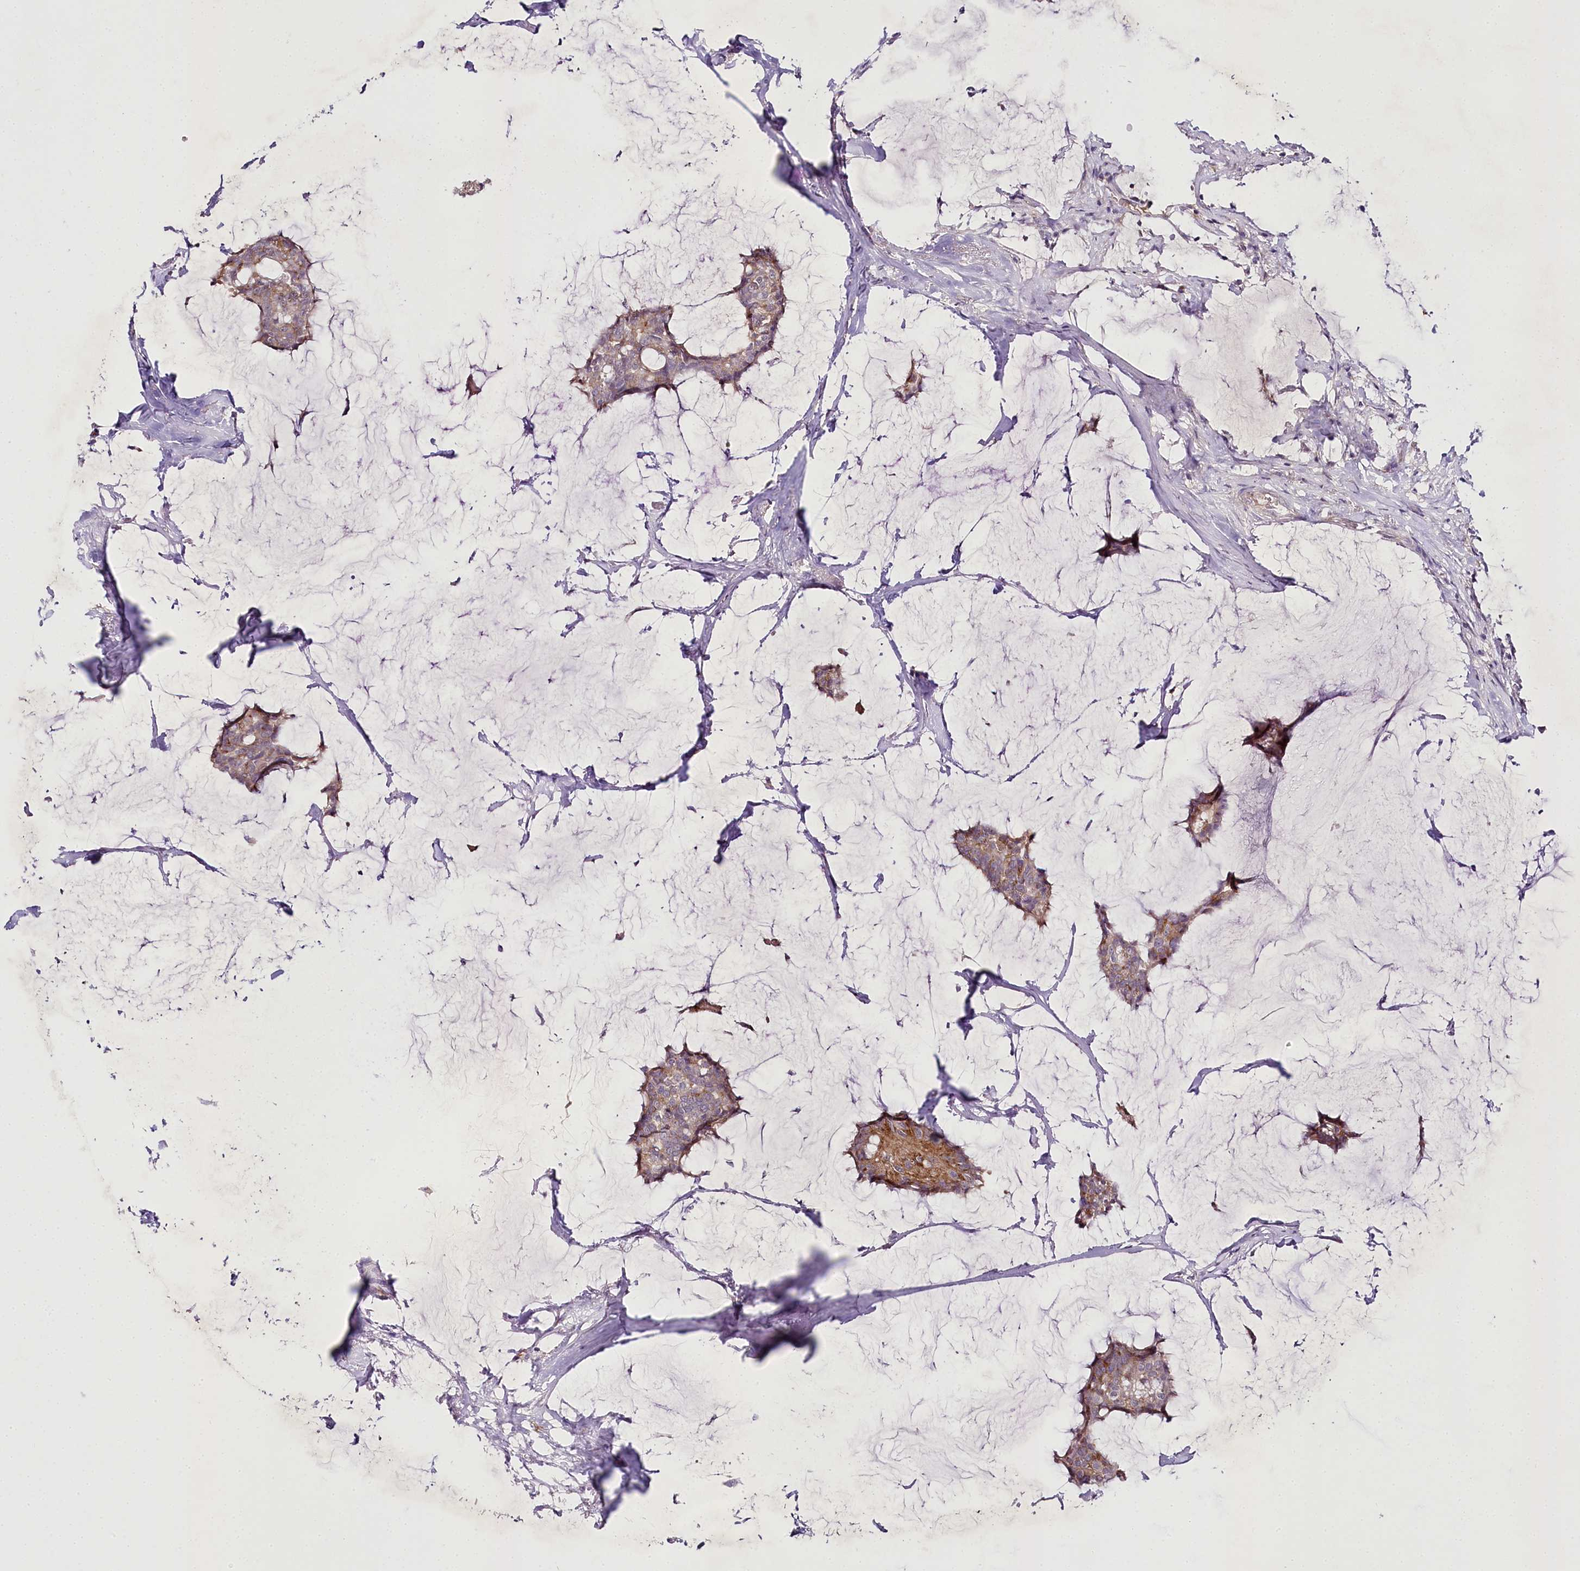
{"staining": {"intensity": "moderate", "quantity": "<25%", "location": "cytoplasmic/membranous"}, "tissue": "breast cancer", "cell_type": "Tumor cells", "image_type": "cancer", "snomed": [{"axis": "morphology", "description": "Duct carcinoma"}, {"axis": "topography", "description": "Breast"}], "caption": "Breast cancer (intraductal carcinoma) stained with DAB IHC displays low levels of moderate cytoplasmic/membranous expression in approximately <25% of tumor cells.", "gene": "VWA5A", "patient": {"sex": "female", "age": 93}}